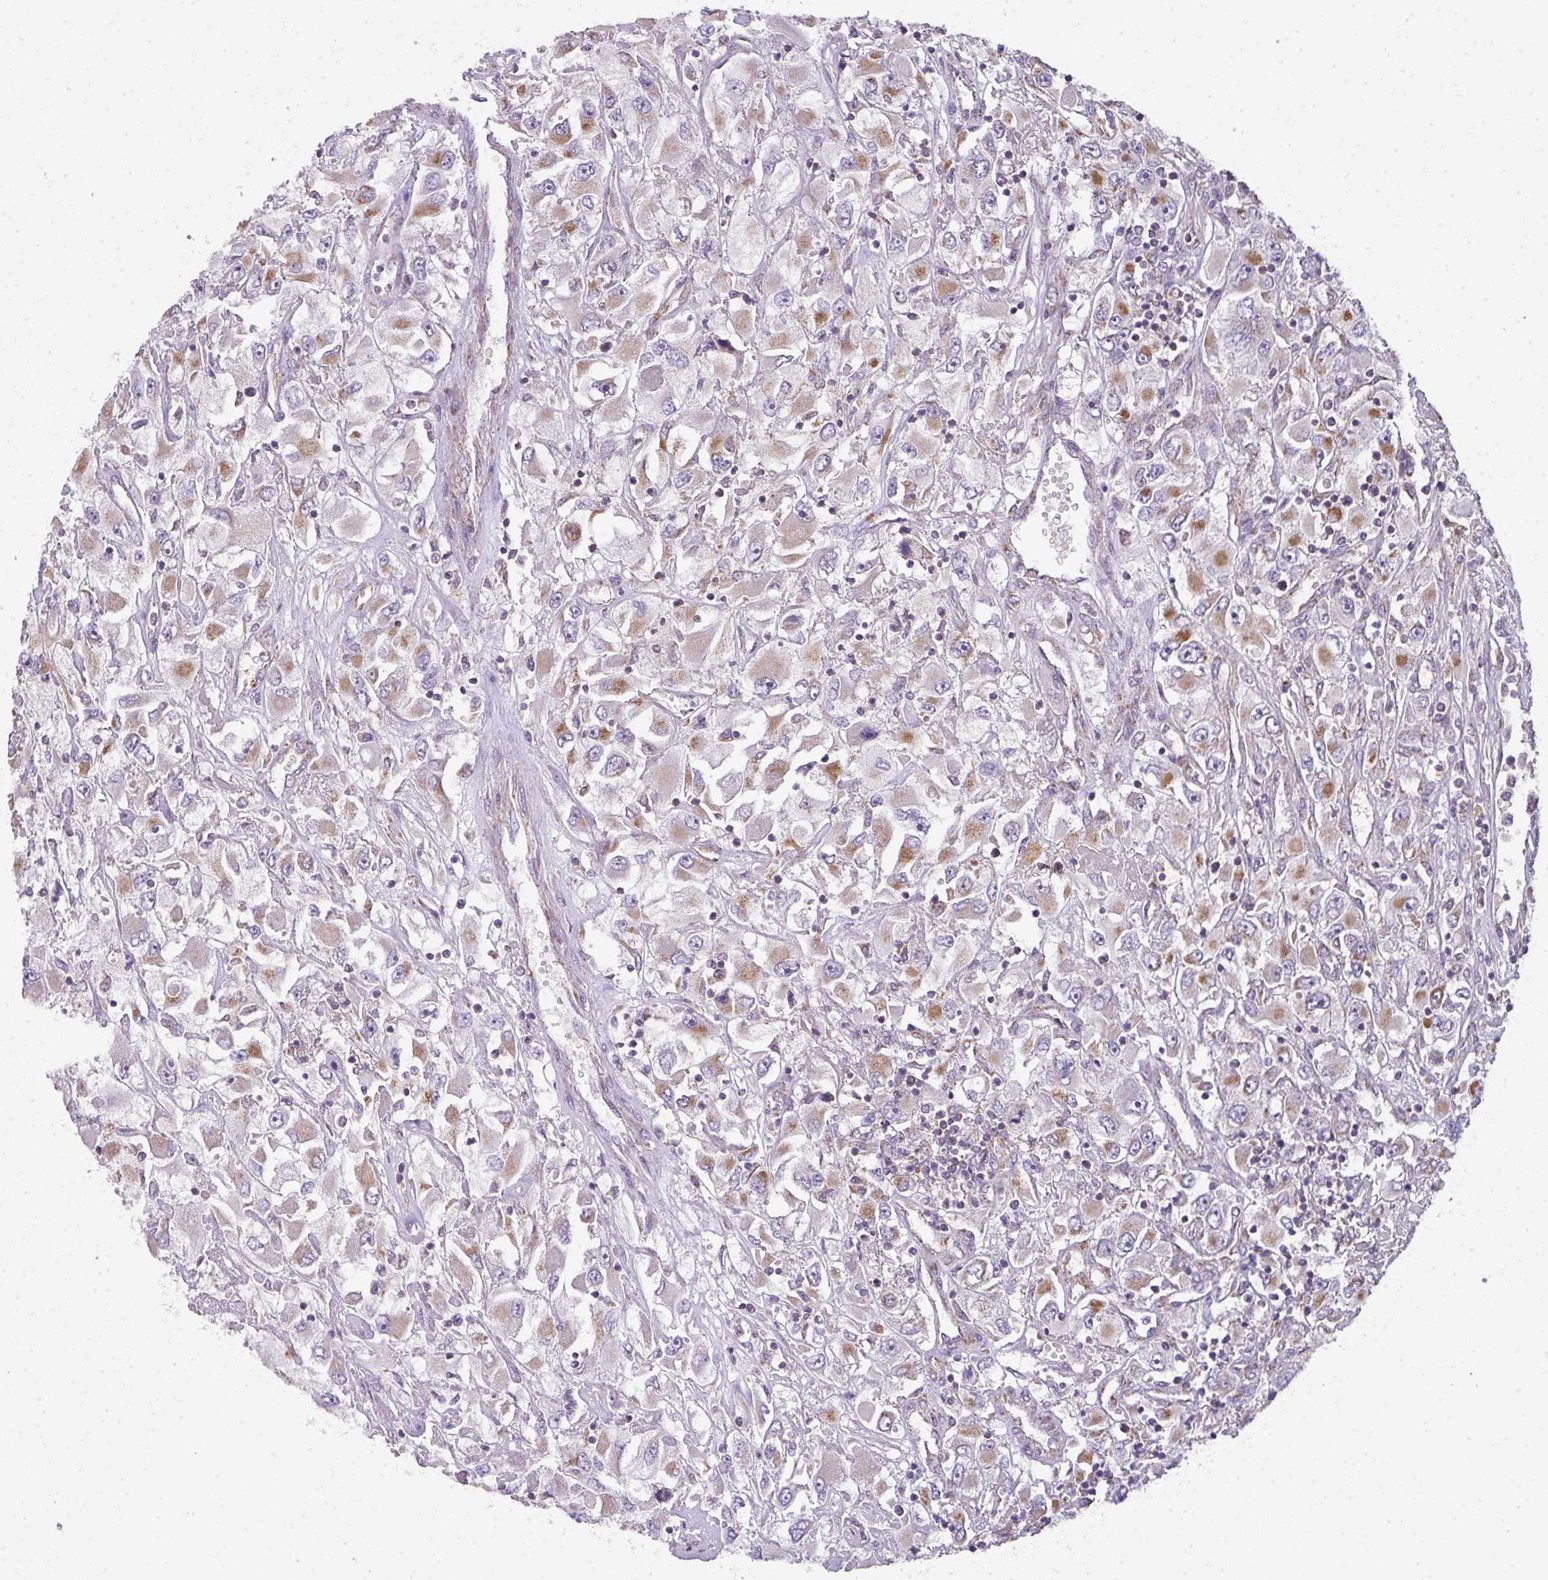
{"staining": {"intensity": "moderate", "quantity": "25%-75%", "location": "cytoplasmic/membranous"}, "tissue": "renal cancer", "cell_type": "Tumor cells", "image_type": "cancer", "snomed": [{"axis": "morphology", "description": "Adenocarcinoma, NOS"}, {"axis": "topography", "description": "Kidney"}], "caption": "Immunohistochemical staining of adenocarcinoma (renal) displays moderate cytoplasmic/membranous protein staining in approximately 25%-75% of tumor cells.", "gene": "PALS2", "patient": {"sex": "female", "age": 52}}